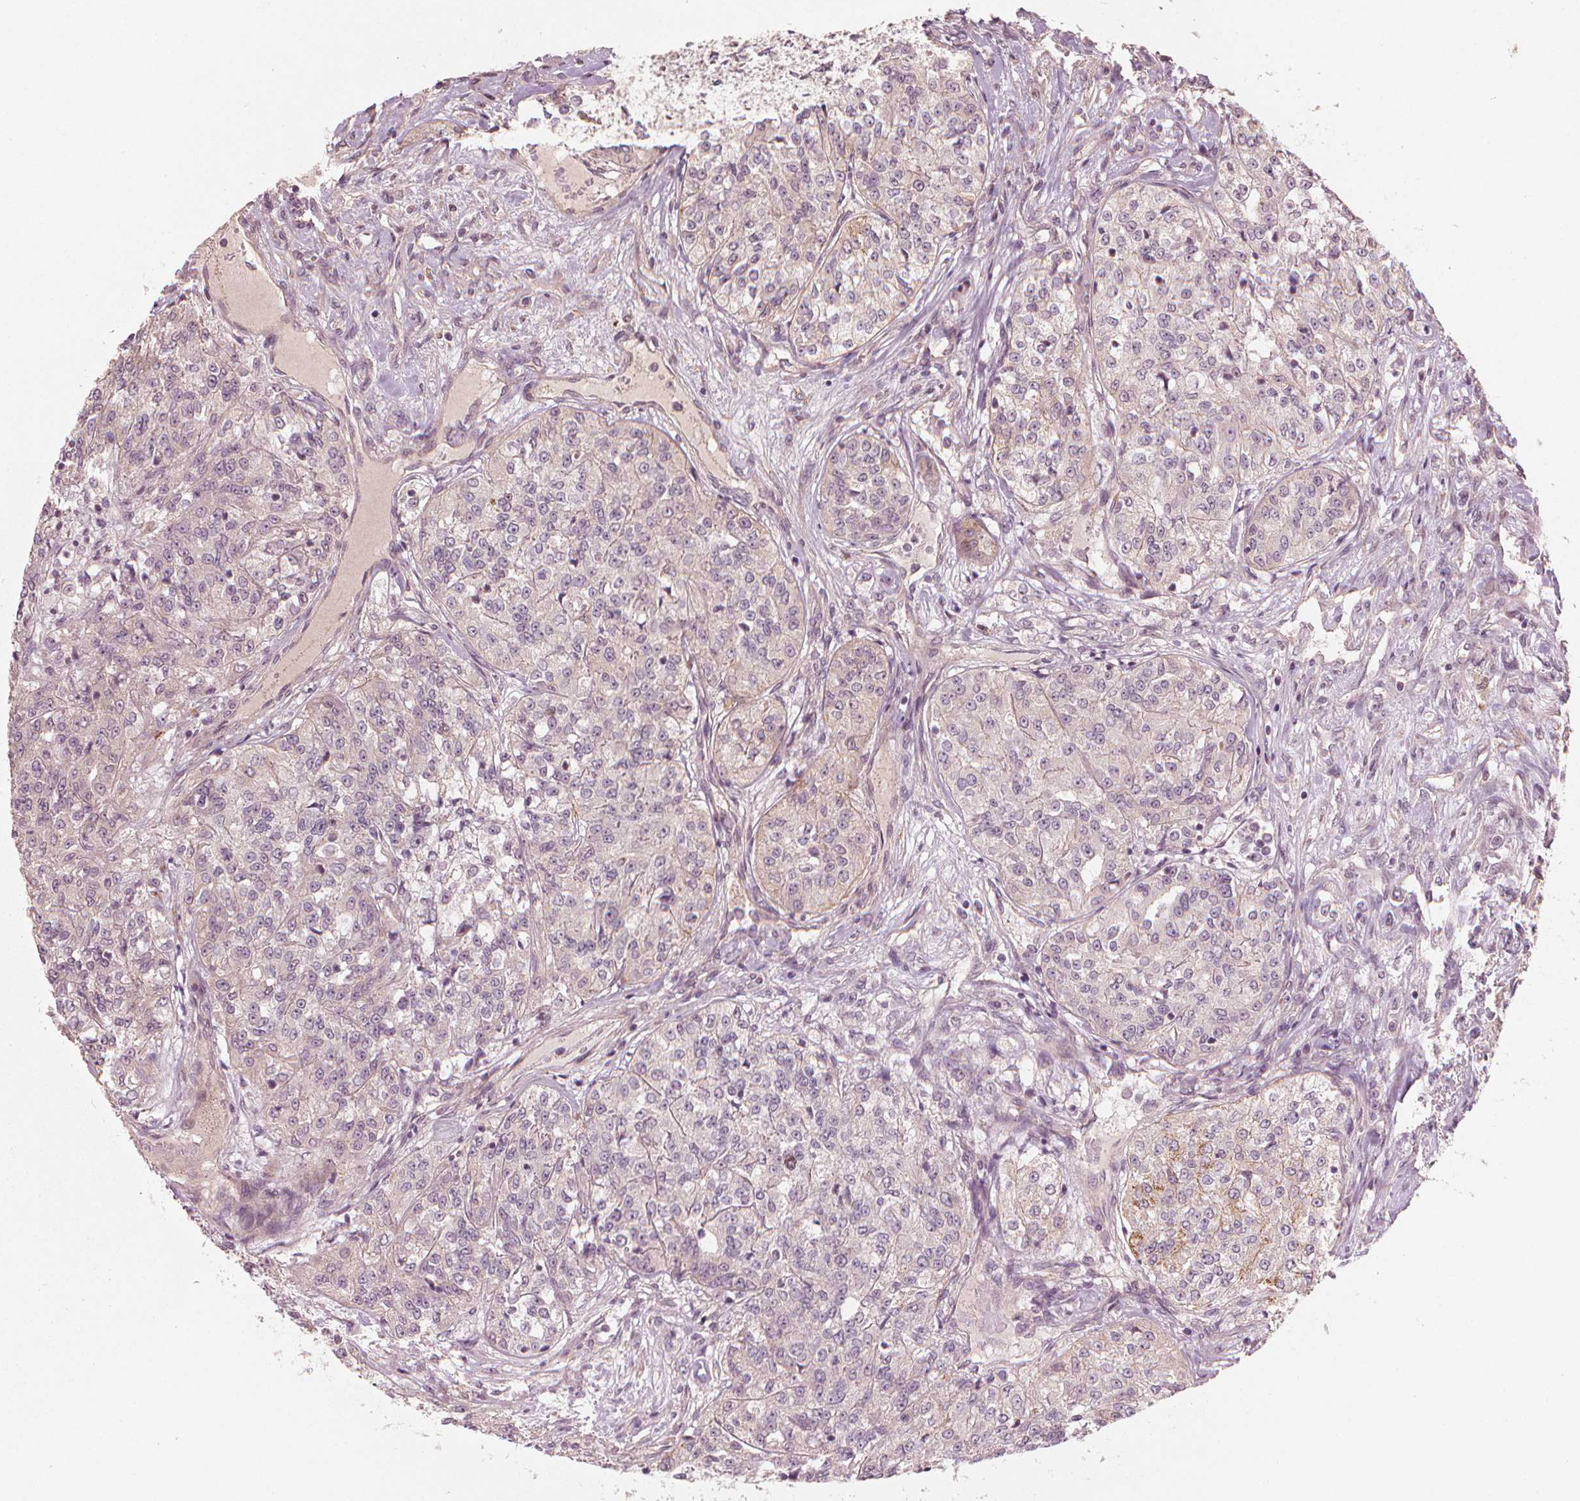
{"staining": {"intensity": "moderate", "quantity": "<25%", "location": "cytoplasmic/membranous"}, "tissue": "renal cancer", "cell_type": "Tumor cells", "image_type": "cancer", "snomed": [{"axis": "morphology", "description": "Adenocarcinoma, NOS"}, {"axis": "topography", "description": "Kidney"}], "caption": "This is an image of immunohistochemistry (IHC) staining of renal cancer, which shows moderate expression in the cytoplasmic/membranous of tumor cells.", "gene": "CLBA1", "patient": {"sex": "female", "age": 63}}